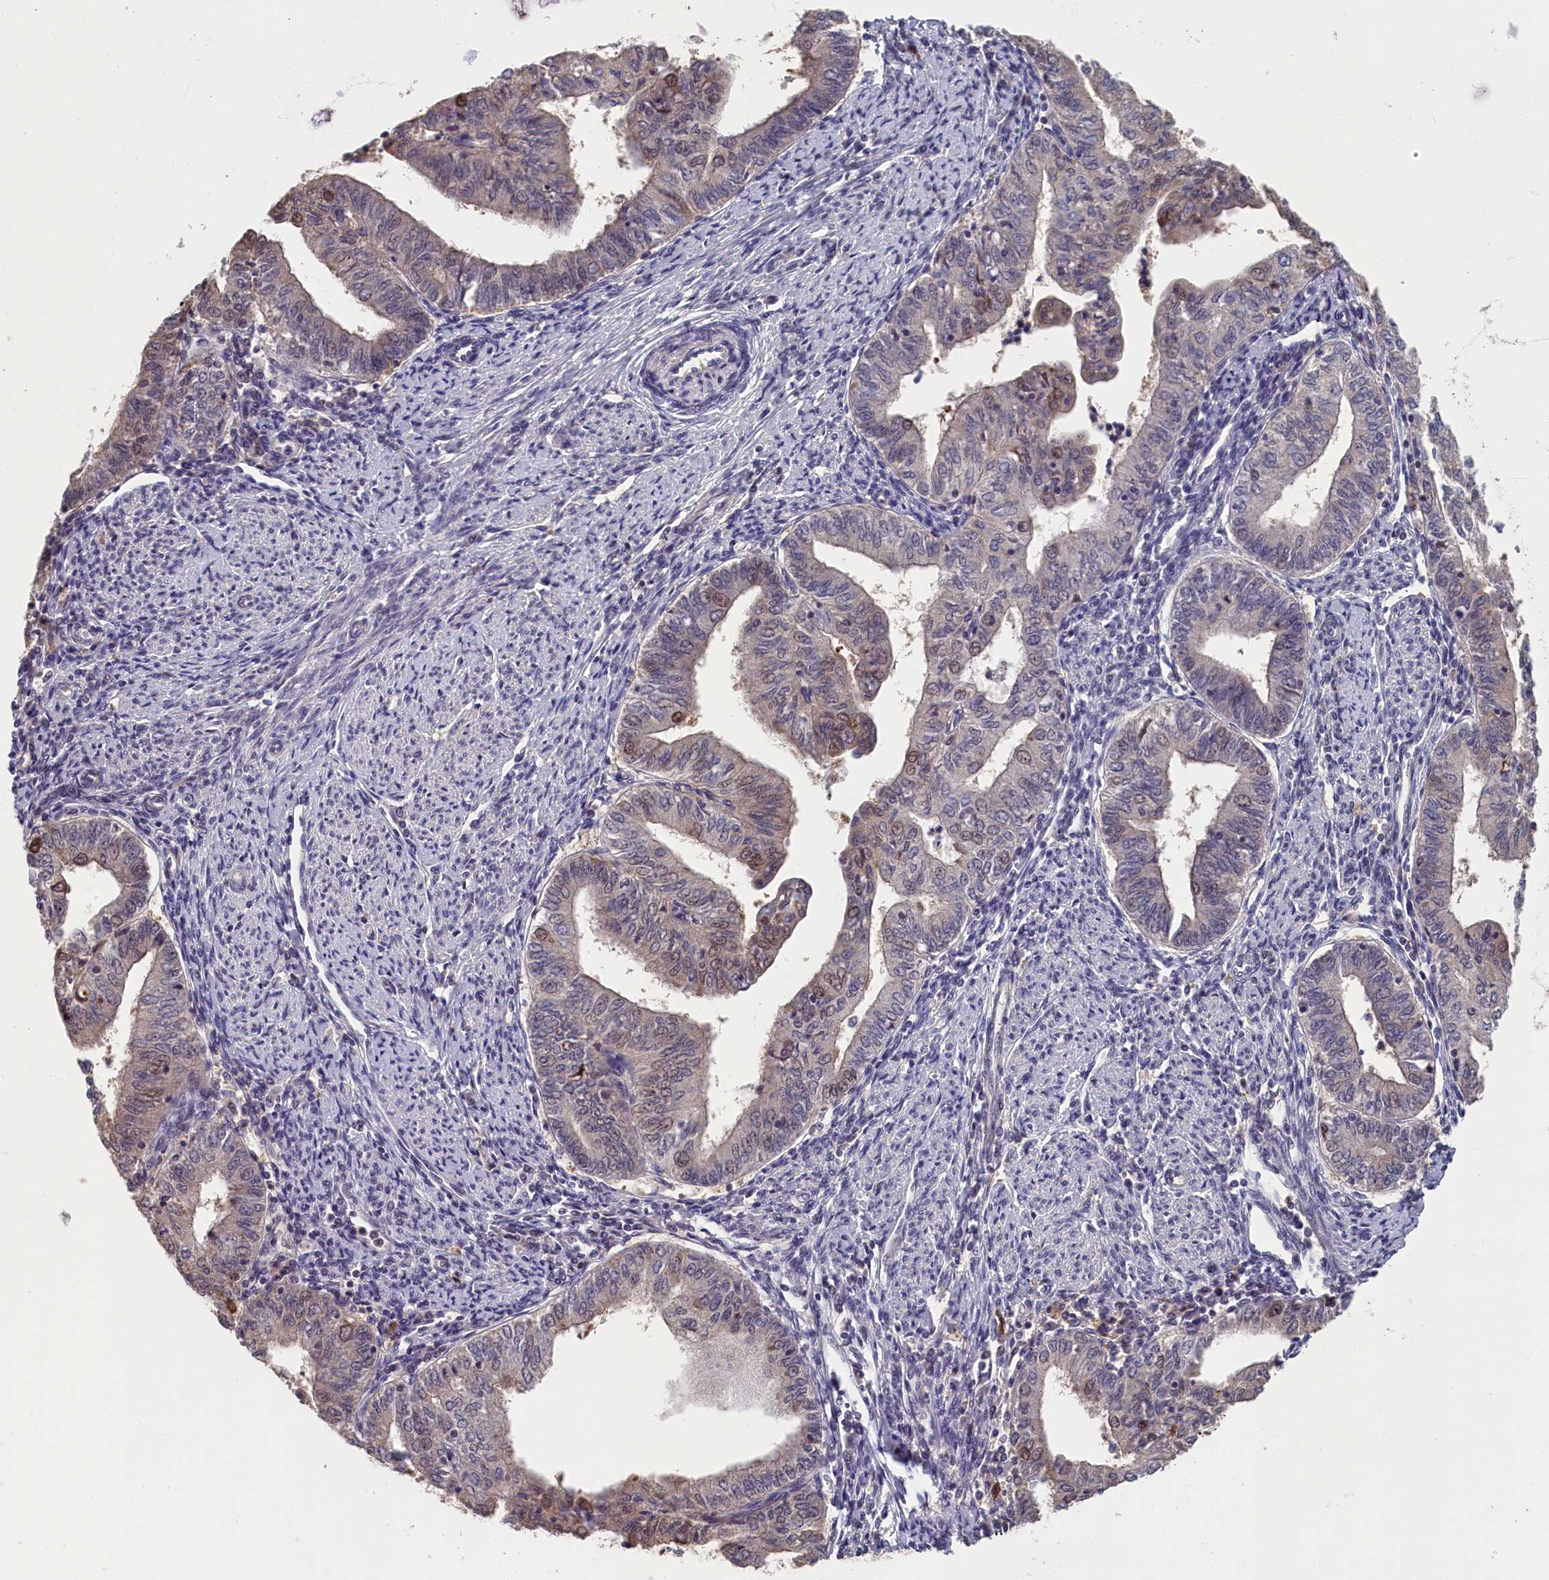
{"staining": {"intensity": "weak", "quantity": "<25%", "location": "cytoplasmic/membranous,nuclear"}, "tissue": "endometrial cancer", "cell_type": "Tumor cells", "image_type": "cancer", "snomed": [{"axis": "morphology", "description": "Adenocarcinoma, NOS"}, {"axis": "topography", "description": "Endometrium"}], "caption": "Immunohistochemical staining of adenocarcinoma (endometrial) exhibits no significant positivity in tumor cells.", "gene": "TMEM116", "patient": {"sex": "female", "age": 66}}